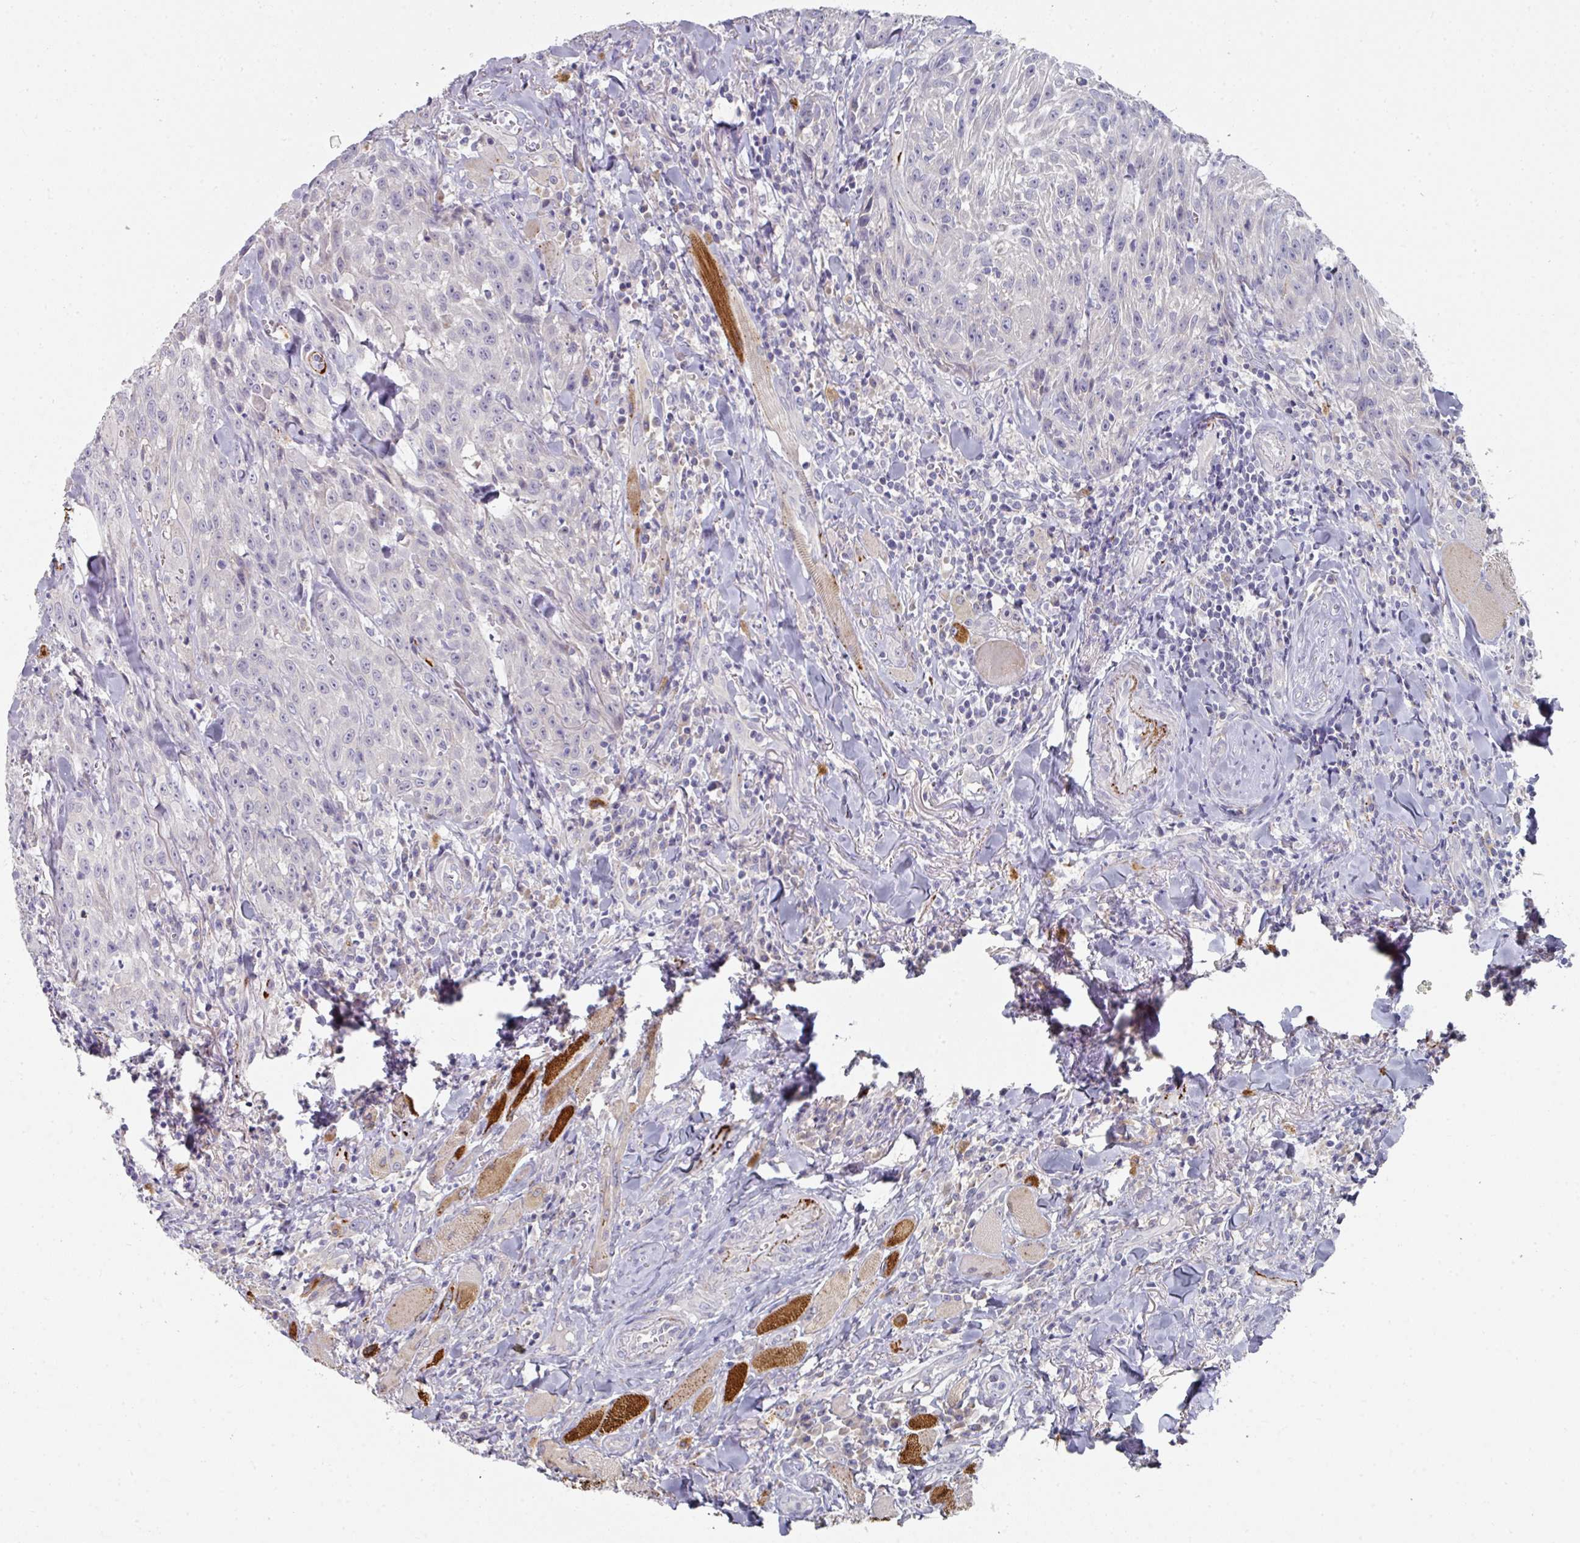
{"staining": {"intensity": "negative", "quantity": "none", "location": "none"}, "tissue": "head and neck cancer", "cell_type": "Tumor cells", "image_type": "cancer", "snomed": [{"axis": "morphology", "description": "Normal tissue, NOS"}, {"axis": "morphology", "description": "Squamous cell carcinoma, NOS"}, {"axis": "topography", "description": "Oral tissue"}, {"axis": "topography", "description": "Head-Neck"}], "caption": "Protein analysis of squamous cell carcinoma (head and neck) demonstrates no significant positivity in tumor cells.", "gene": "NT5C1A", "patient": {"sex": "female", "age": 70}}